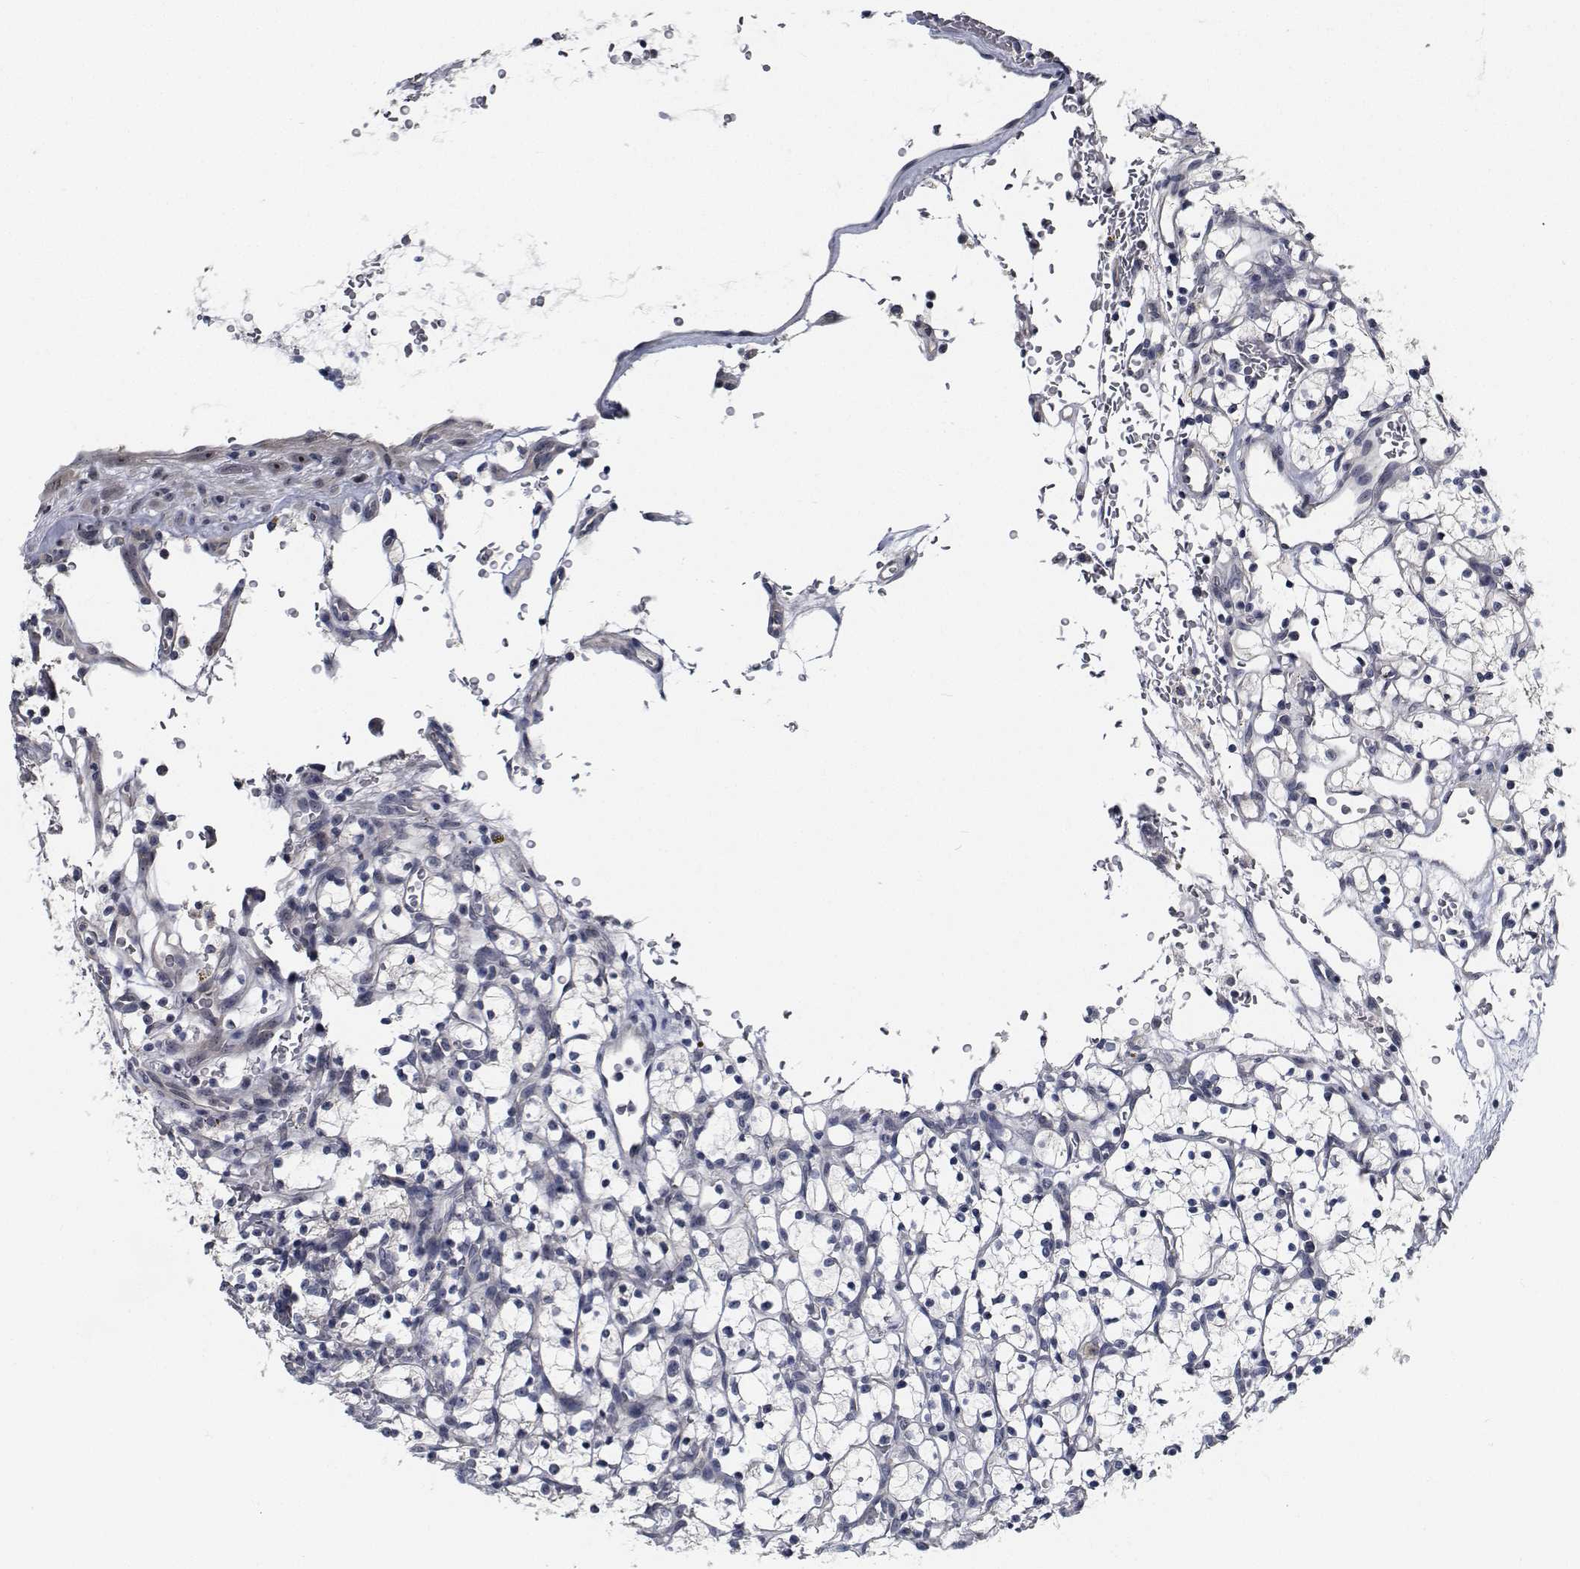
{"staining": {"intensity": "negative", "quantity": "none", "location": "none"}, "tissue": "renal cancer", "cell_type": "Tumor cells", "image_type": "cancer", "snomed": [{"axis": "morphology", "description": "Adenocarcinoma, NOS"}, {"axis": "topography", "description": "Kidney"}], "caption": "Renal cancer was stained to show a protein in brown. There is no significant staining in tumor cells.", "gene": "NVL", "patient": {"sex": "female", "age": 64}}